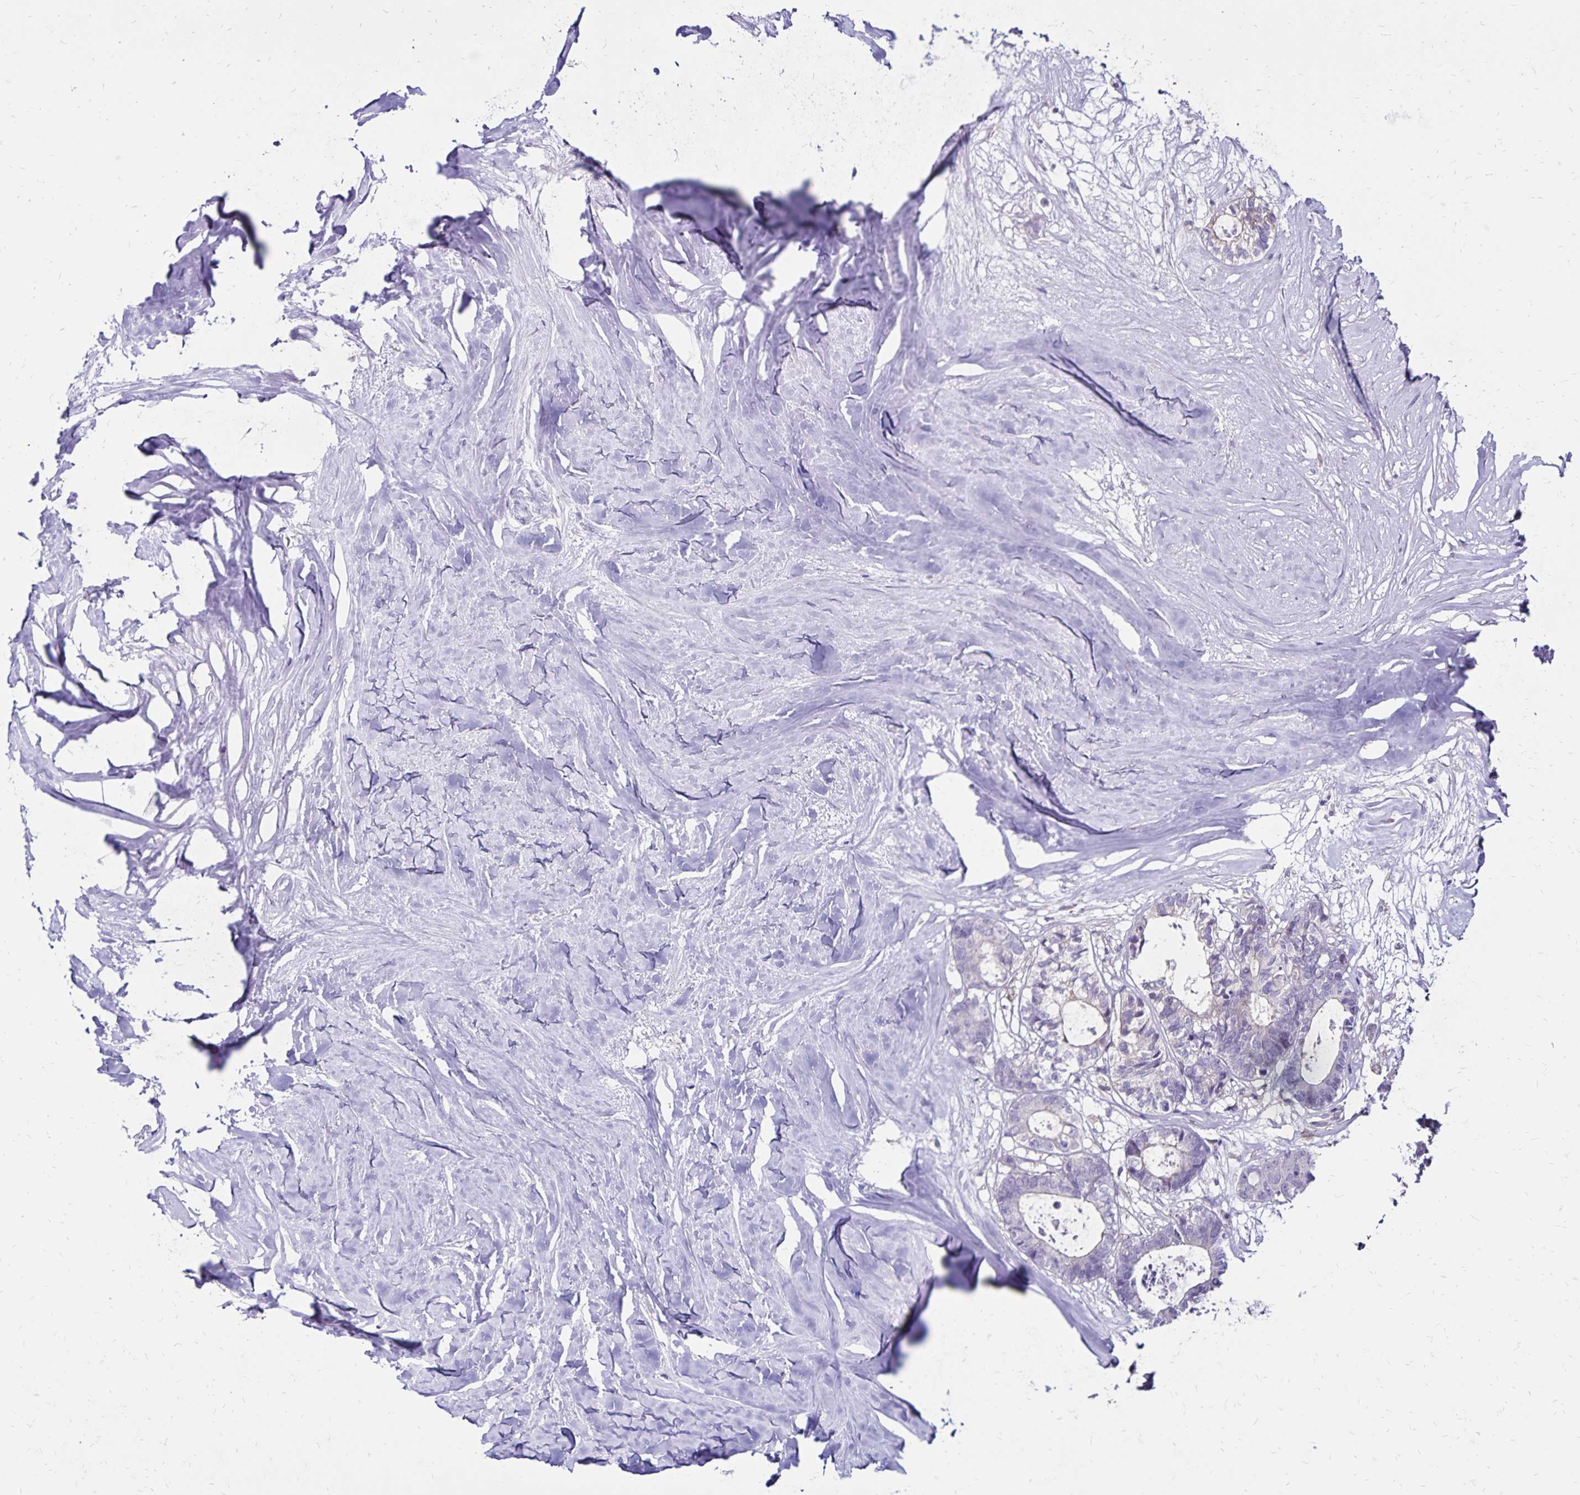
{"staining": {"intensity": "negative", "quantity": "none", "location": "none"}, "tissue": "colorectal cancer", "cell_type": "Tumor cells", "image_type": "cancer", "snomed": [{"axis": "morphology", "description": "Adenocarcinoma, NOS"}, {"axis": "topography", "description": "Colon"}, {"axis": "topography", "description": "Rectum"}], "caption": "Immunohistochemical staining of human colorectal cancer (adenocarcinoma) reveals no significant positivity in tumor cells.", "gene": "FSD1", "patient": {"sex": "male", "age": 57}}